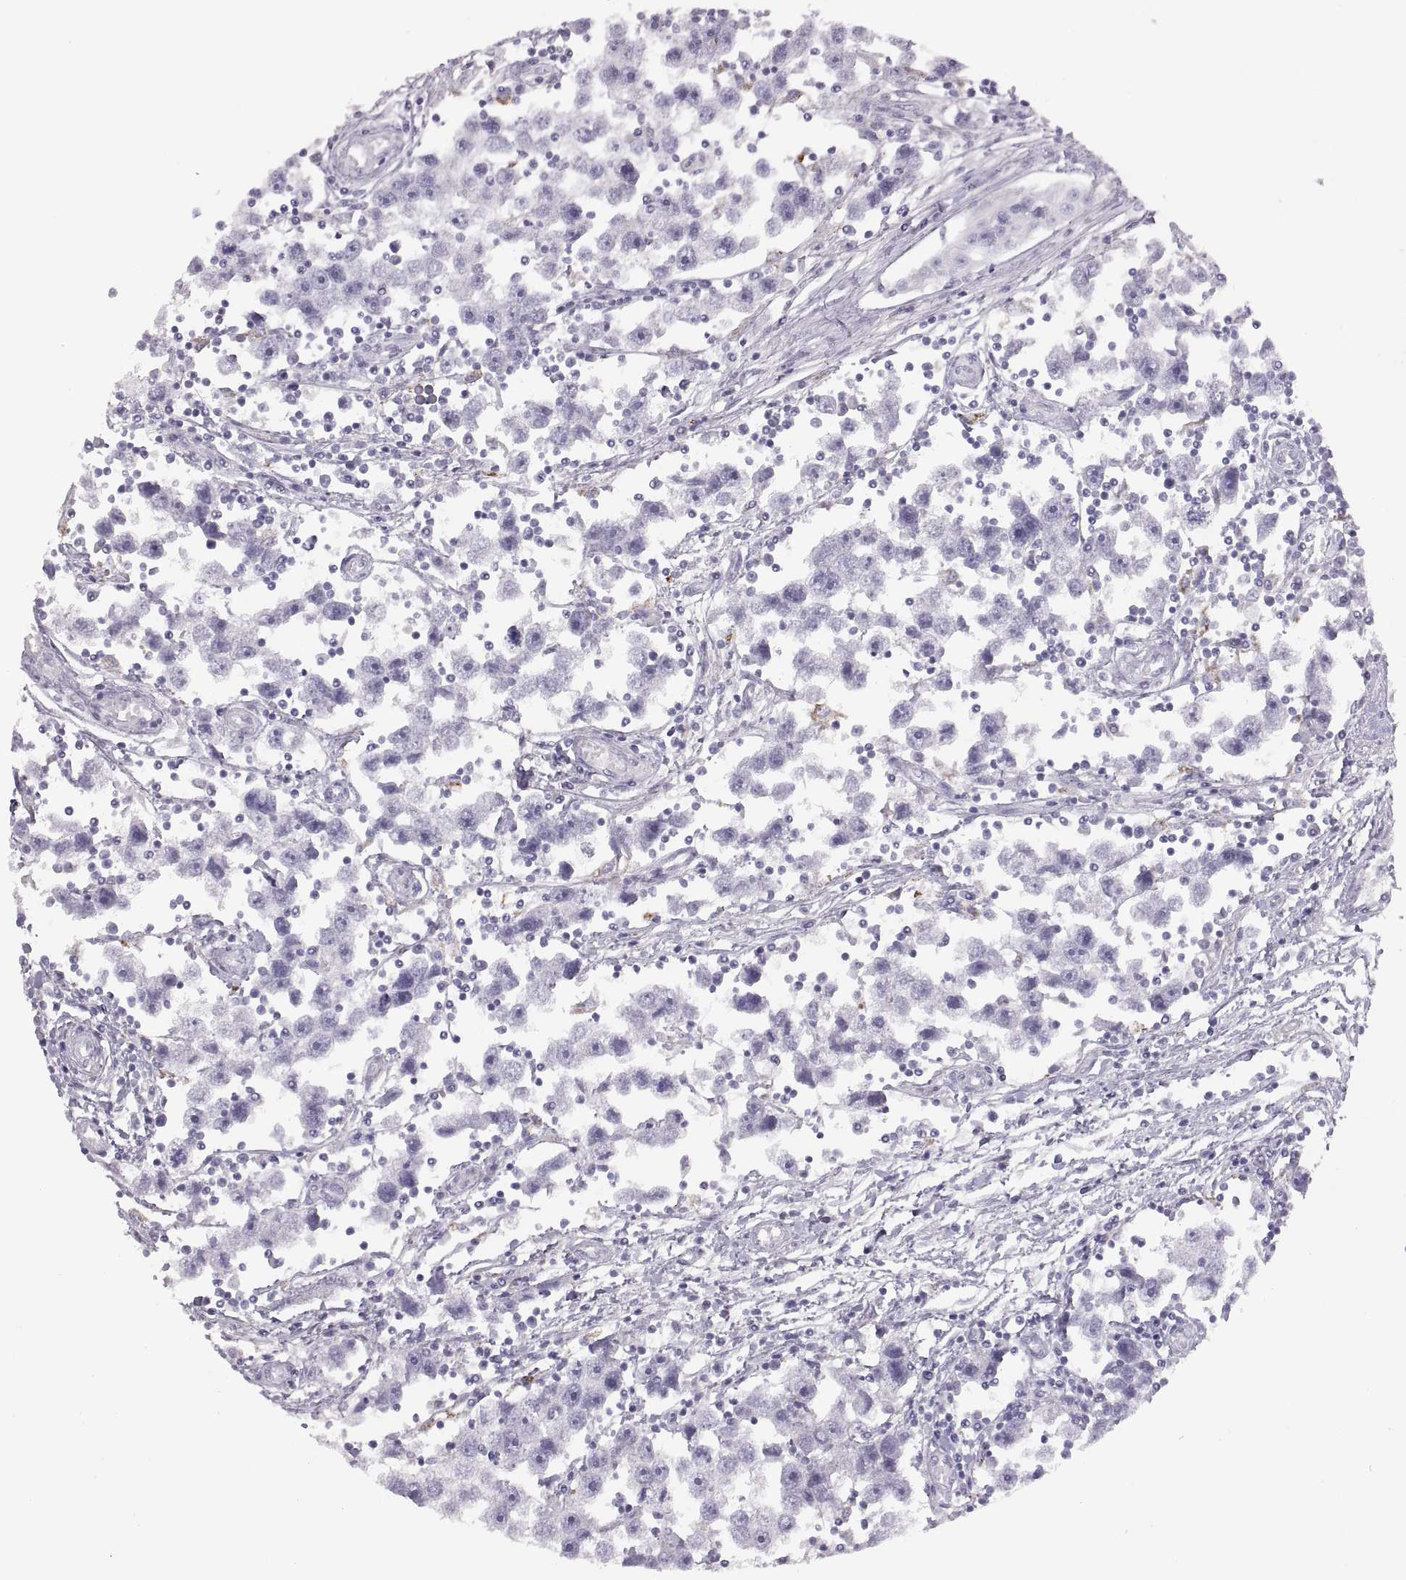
{"staining": {"intensity": "negative", "quantity": "none", "location": "none"}, "tissue": "testis cancer", "cell_type": "Tumor cells", "image_type": "cancer", "snomed": [{"axis": "morphology", "description": "Seminoma, NOS"}, {"axis": "topography", "description": "Testis"}], "caption": "Tumor cells show no significant protein staining in testis cancer. (IHC, brightfield microscopy, high magnification).", "gene": "COL9A3", "patient": {"sex": "male", "age": 30}}